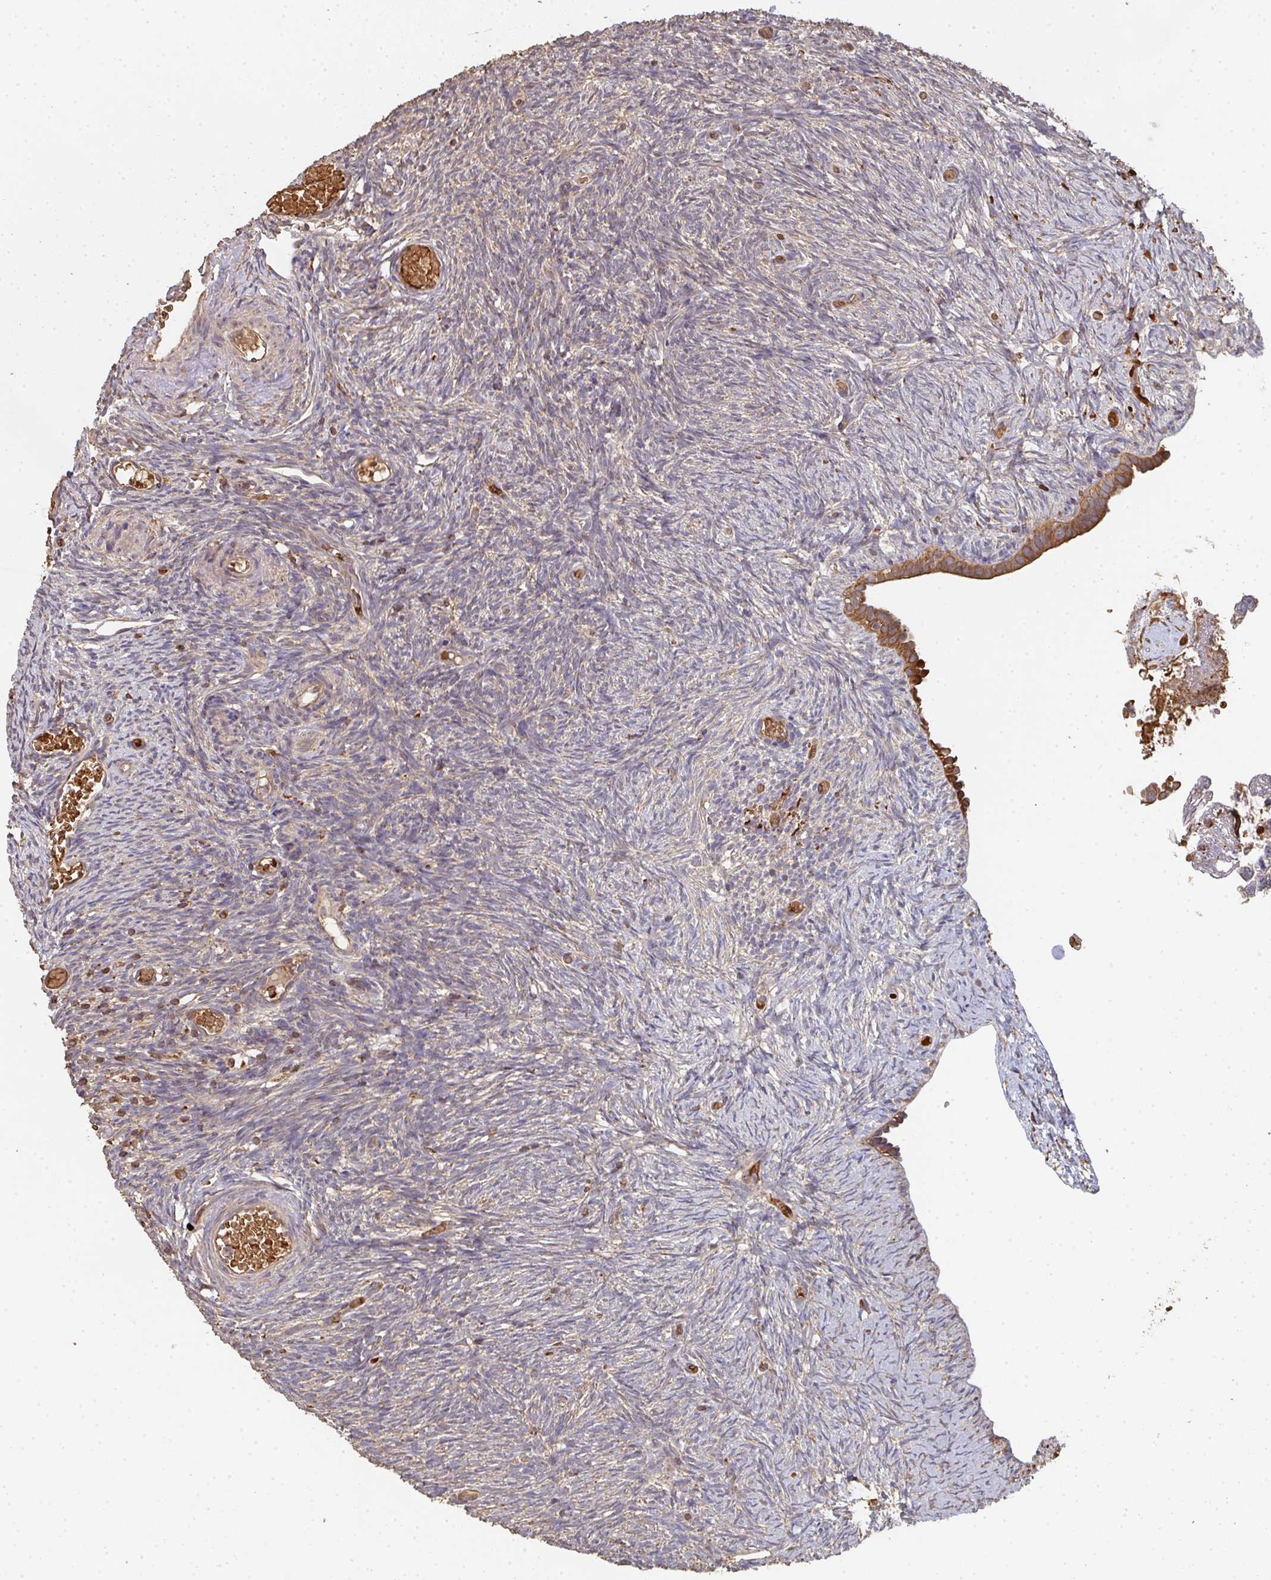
{"staining": {"intensity": "moderate", "quantity": ">75%", "location": "cytoplasmic/membranous"}, "tissue": "ovary", "cell_type": "Follicle cells", "image_type": "normal", "snomed": [{"axis": "morphology", "description": "Normal tissue, NOS"}, {"axis": "topography", "description": "Ovary"}], "caption": "A brown stain labels moderate cytoplasmic/membranous positivity of a protein in follicle cells of unremarkable ovary. (Brightfield microscopy of DAB IHC at high magnification).", "gene": "POLG", "patient": {"sex": "female", "age": 39}}